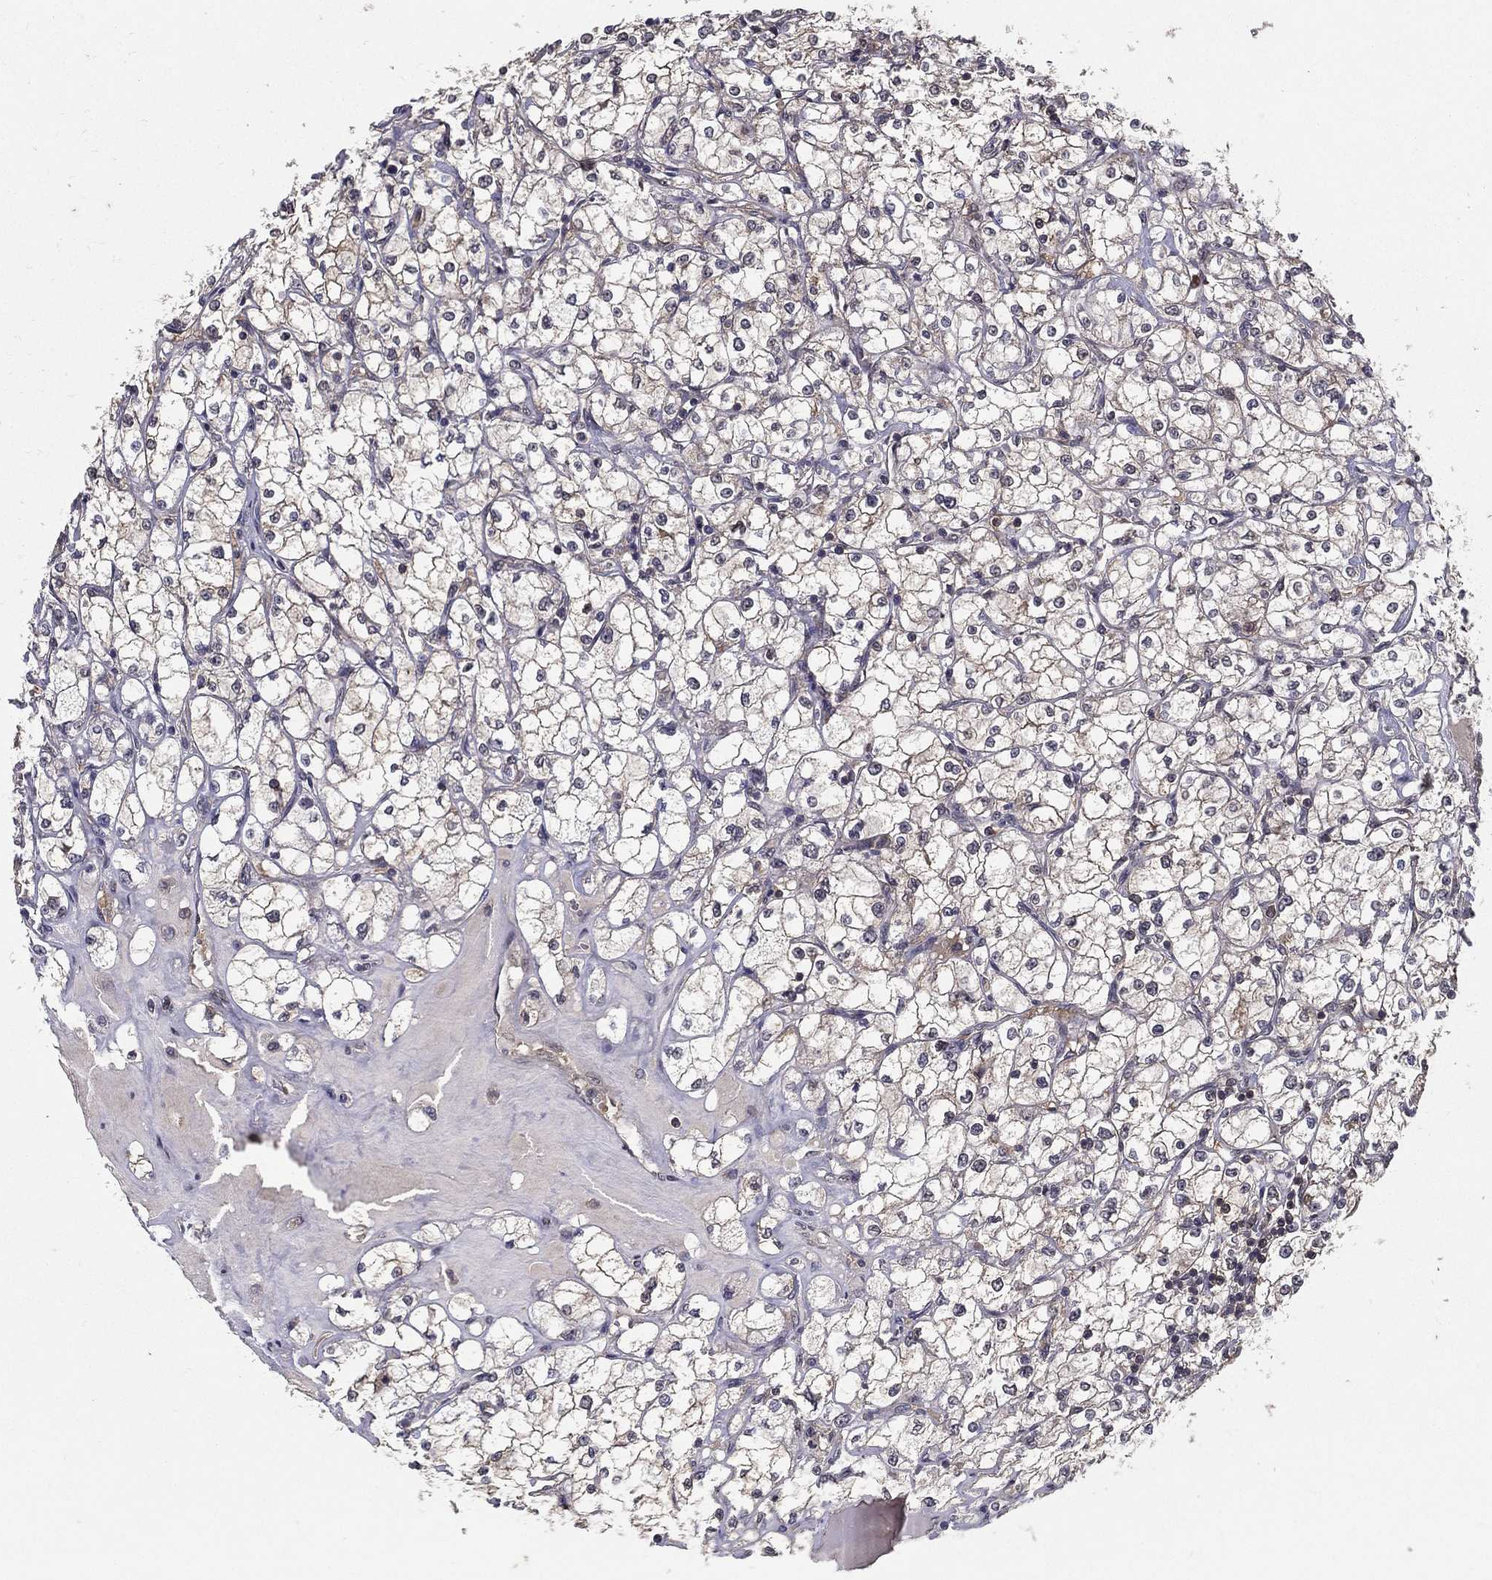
{"staining": {"intensity": "negative", "quantity": "none", "location": "none"}, "tissue": "renal cancer", "cell_type": "Tumor cells", "image_type": "cancer", "snomed": [{"axis": "morphology", "description": "Adenocarcinoma, NOS"}, {"axis": "topography", "description": "Kidney"}], "caption": "IHC of renal cancer (adenocarcinoma) demonstrates no staining in tumor cells.", "gene": "CARM1", "patient": {"sex": "male", "age": 67}}